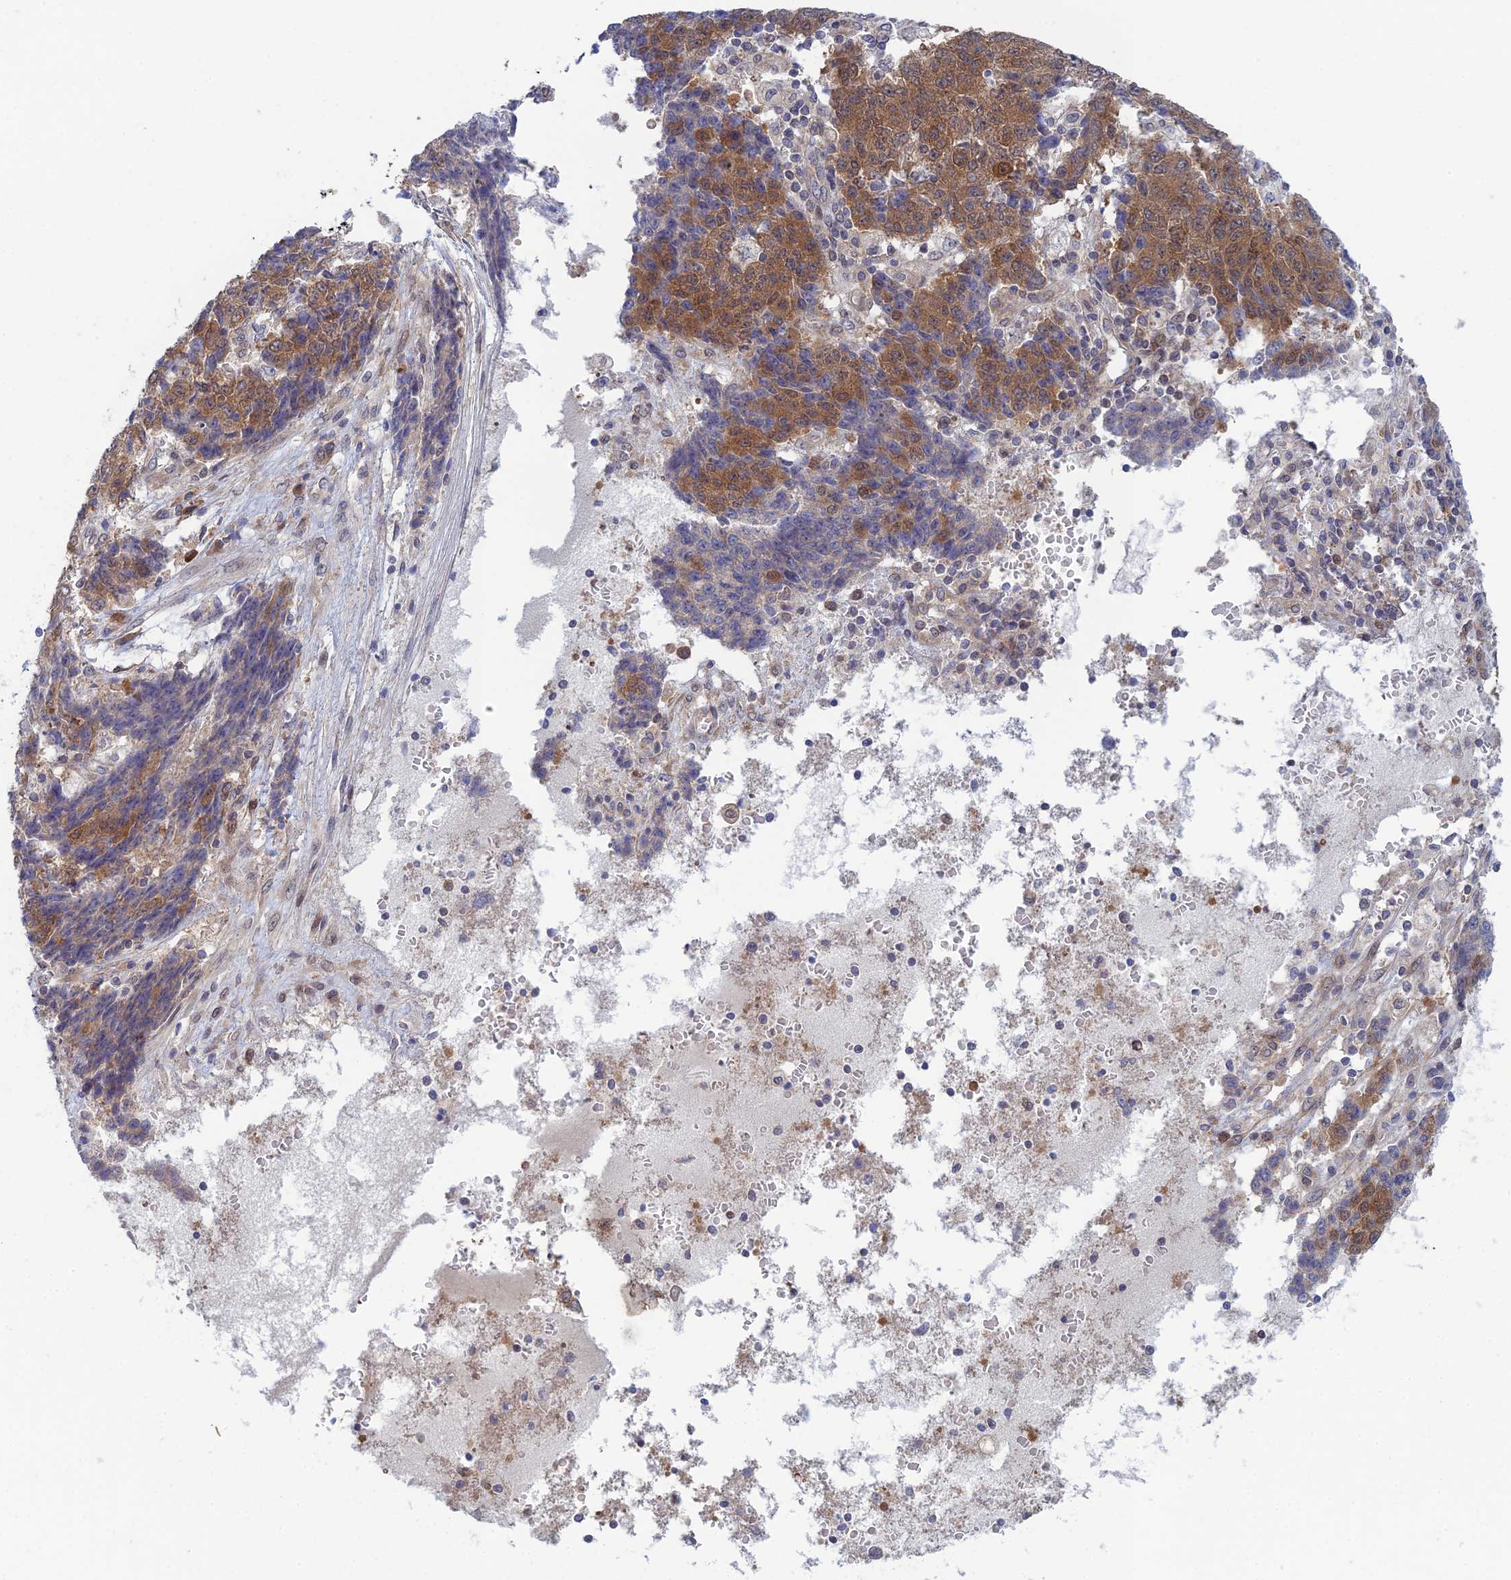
{"staining": {"intensity": "moderate", "quantity": ">75%", "location": "cytoplasmic/membranous"}, "tissue": "ovarian cancer", "cell_type": "Tumor cells", "image_type": "cancer", "snomed": [{"axis": "morphology", "description": "Carcinoma, endometroid"}, {"axis": "topography", "description": "Ovary"}], "caption": "Immunohistochemical staining of human ovarian cancer demonstrates moderate cytoplasmic/membranous protein staining in about >75% of tumor cells.", "gene": "SRA1", "patient": {"sex": "female", "age": 42}}